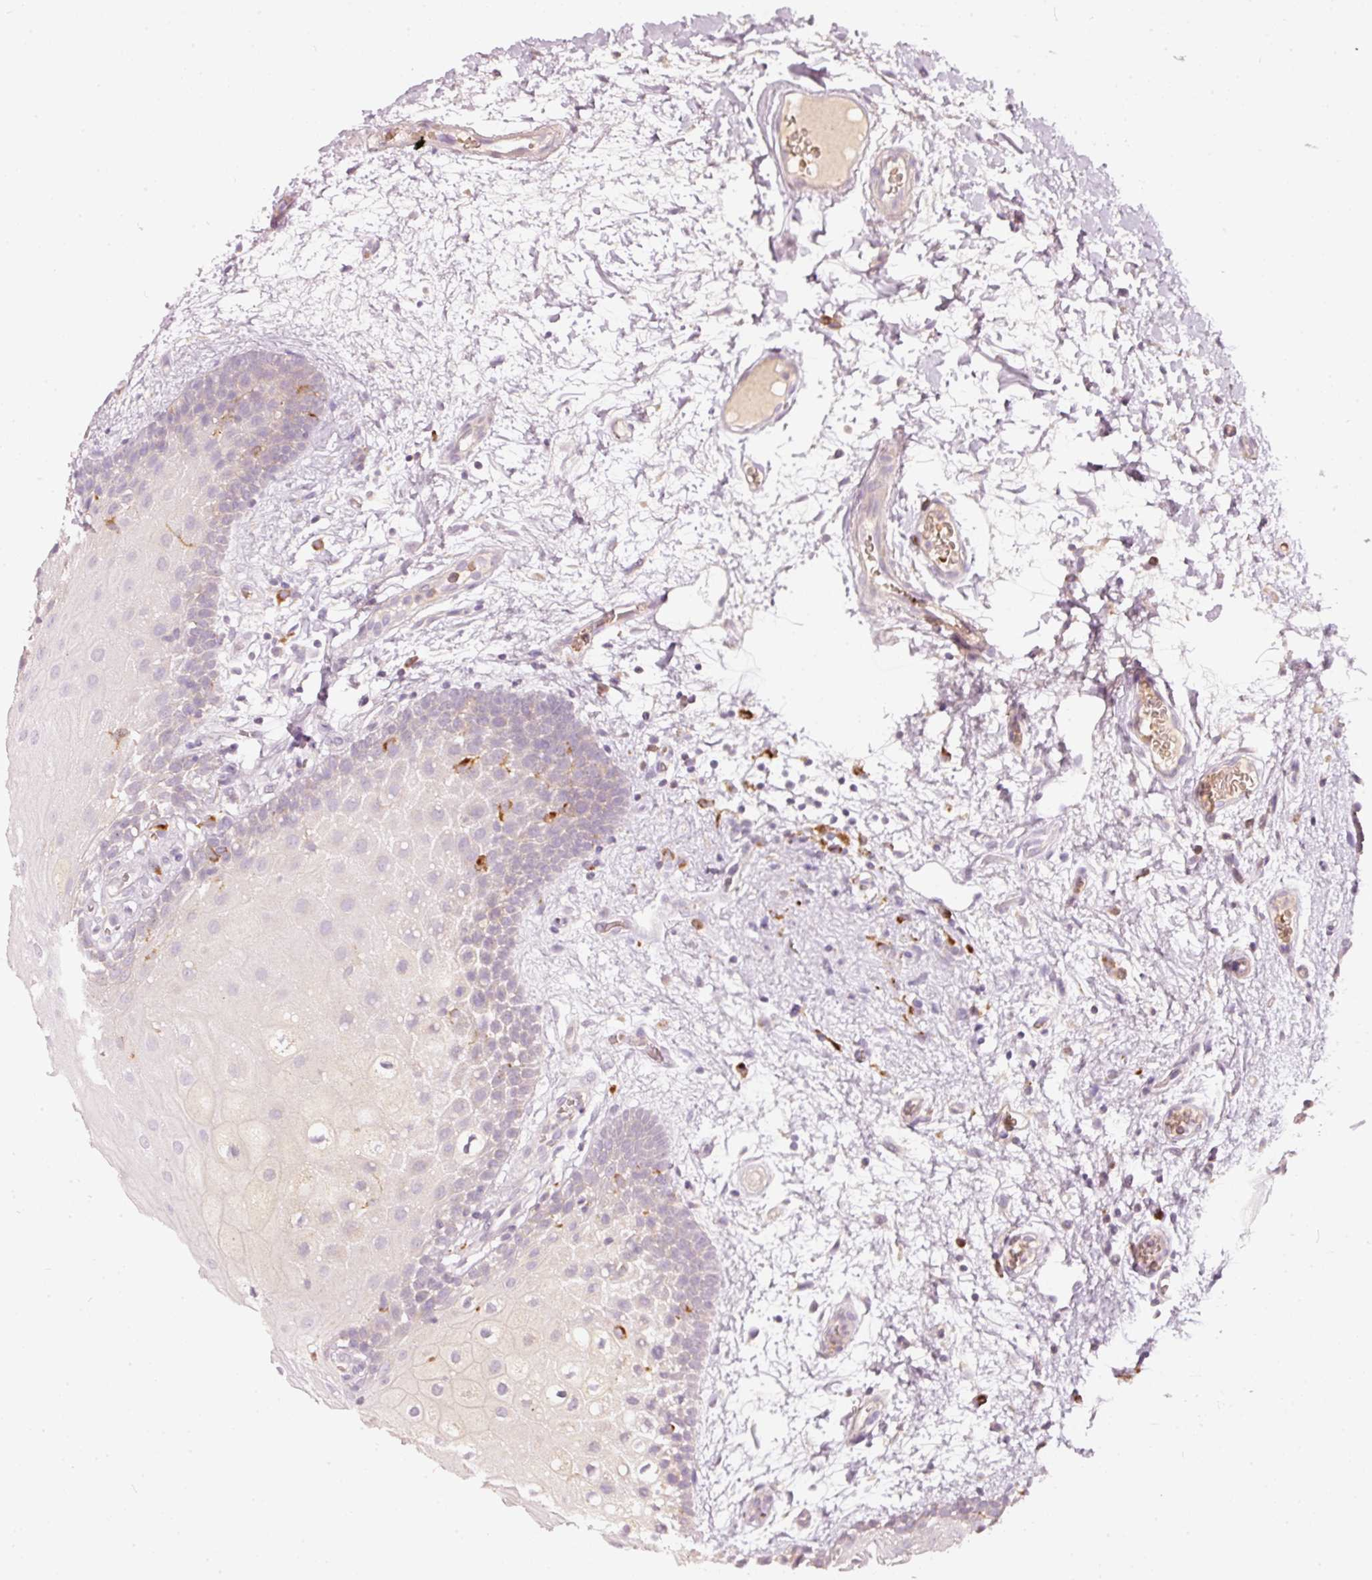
{"staining": {"intensity": "negative", "quantity": "none", "location": "none"}, "tissue": "oral mucosa", "cell_type": "Squamous epithelial cells", "image_type": "normal", "snomed": [{"axis": "morphology", "description": "Normal tissue, NOS"}, {"axis": "morphology", "description": "Squamous cell carcinoma, NOS"}, {"axis": "topography", "description": "Oral tissue"}, {"axis": "topography", "description": "Tounge, NOS"}, {"axis": "topography", "description": "Head-Neck"}], "caption": "This image is of normal oral mucosa stained with immunohistochemistry to label a protein in brown with the nuclei are counter-stained blue. There is no staining in squamous epithelial cells. The staining was performed using DAB to visualize the protein expression in brown, while the nuclei were stained in blue with hematoxylin (Magnification: 20x).", "gene": "KLHL21", "patient": {"sex": "male", "age": 76}}